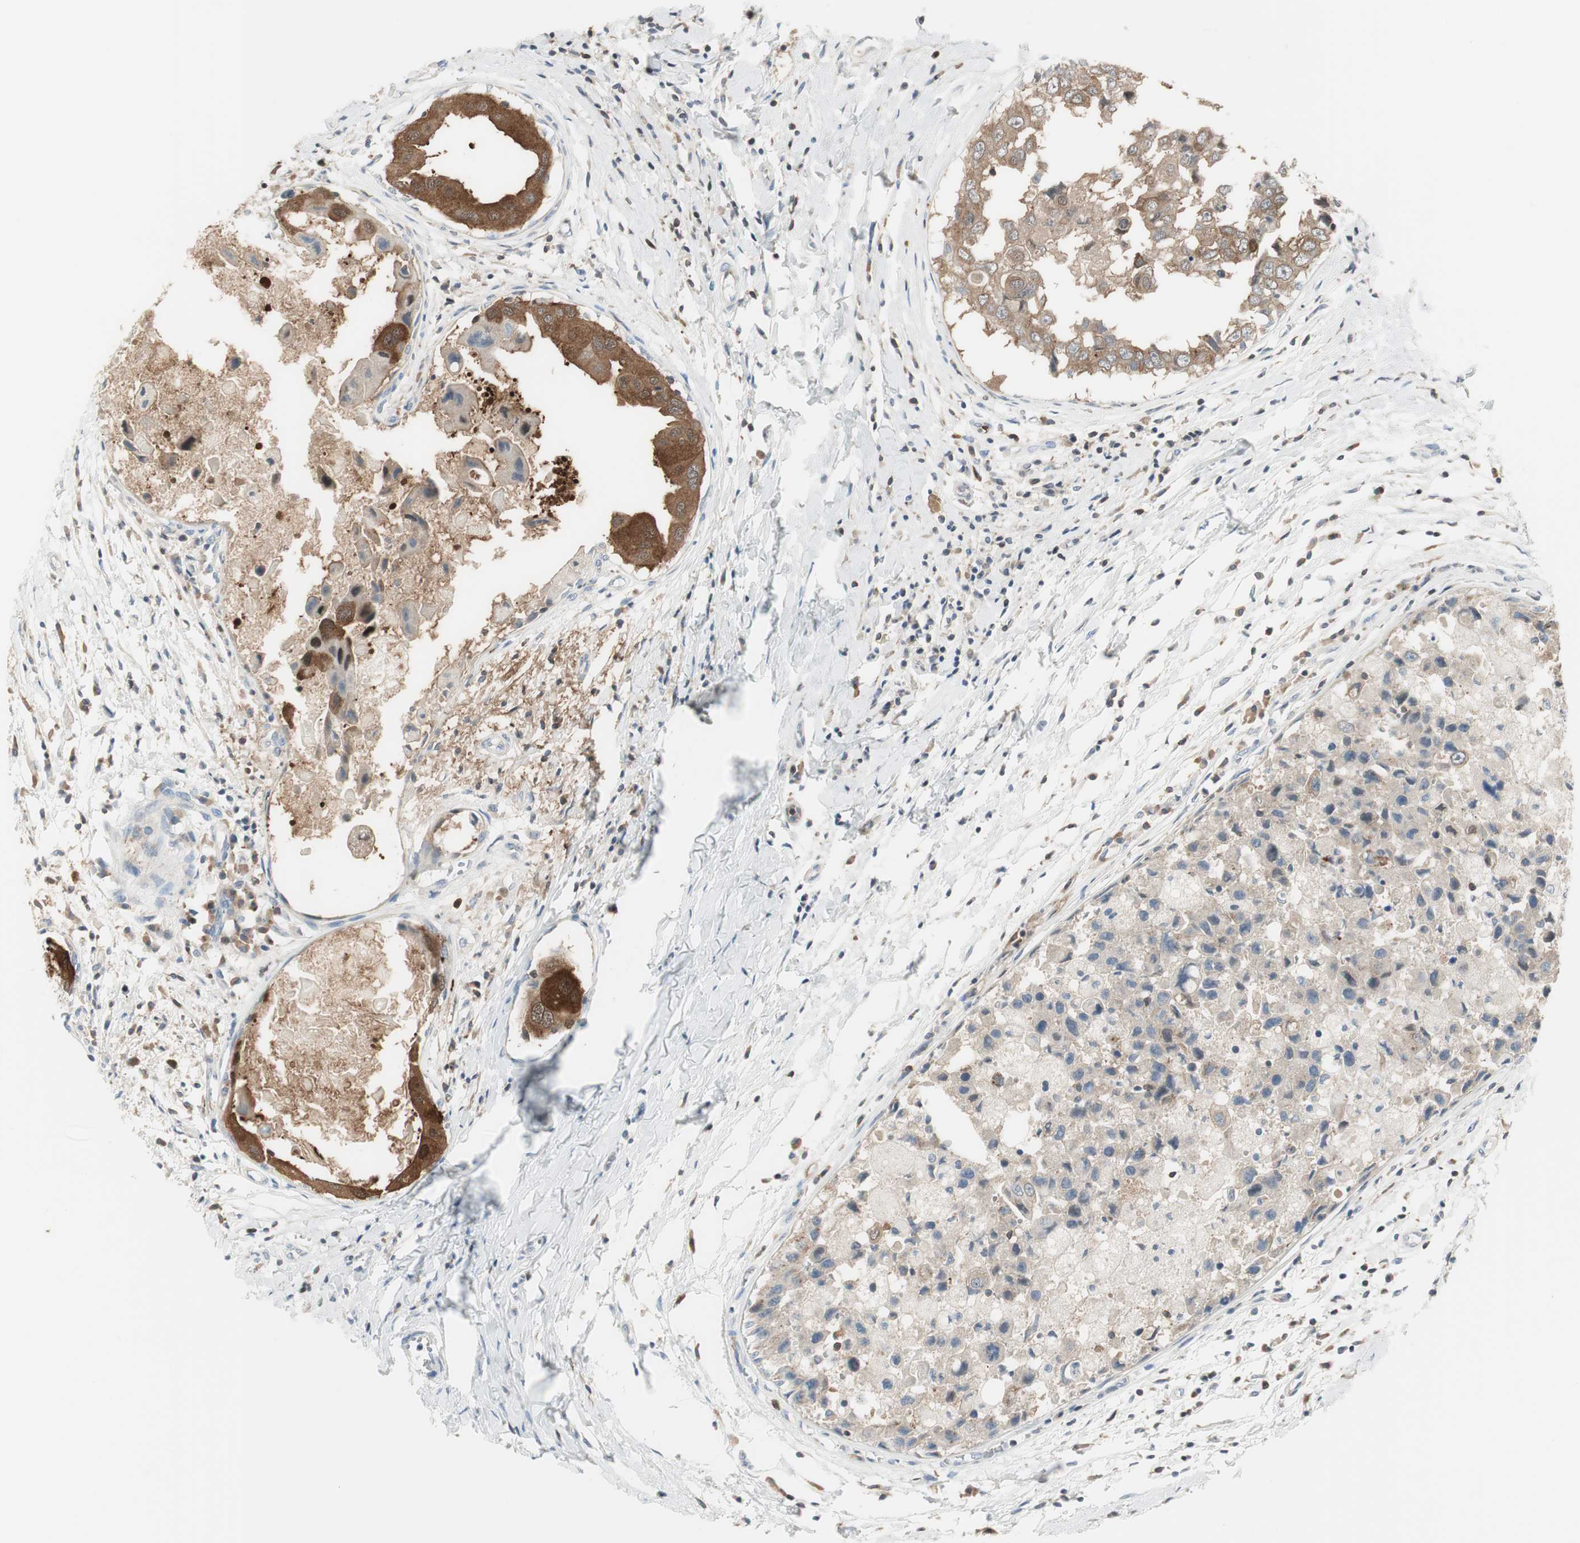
{"staining": {"intensity": "moderate", "quantity": ">75%", "location": "cytoplasmic/membranous"}, "tissue": "breast cancer", "cell_type": "Tumor cells", "image_type": "cancer", "snomed": [{"axis": "morphology", "description": "Duct carcinoma"}, {"axis": "topography", "description": "Breast"}], "caption": "Protein analysis of breast cancer tissue reveals moderate cytoplasmic/membranous positivity in about >75% of tumor cells.", "gene": "SLC9A3R1", "patient": {"sex": "female", "age": 27}}